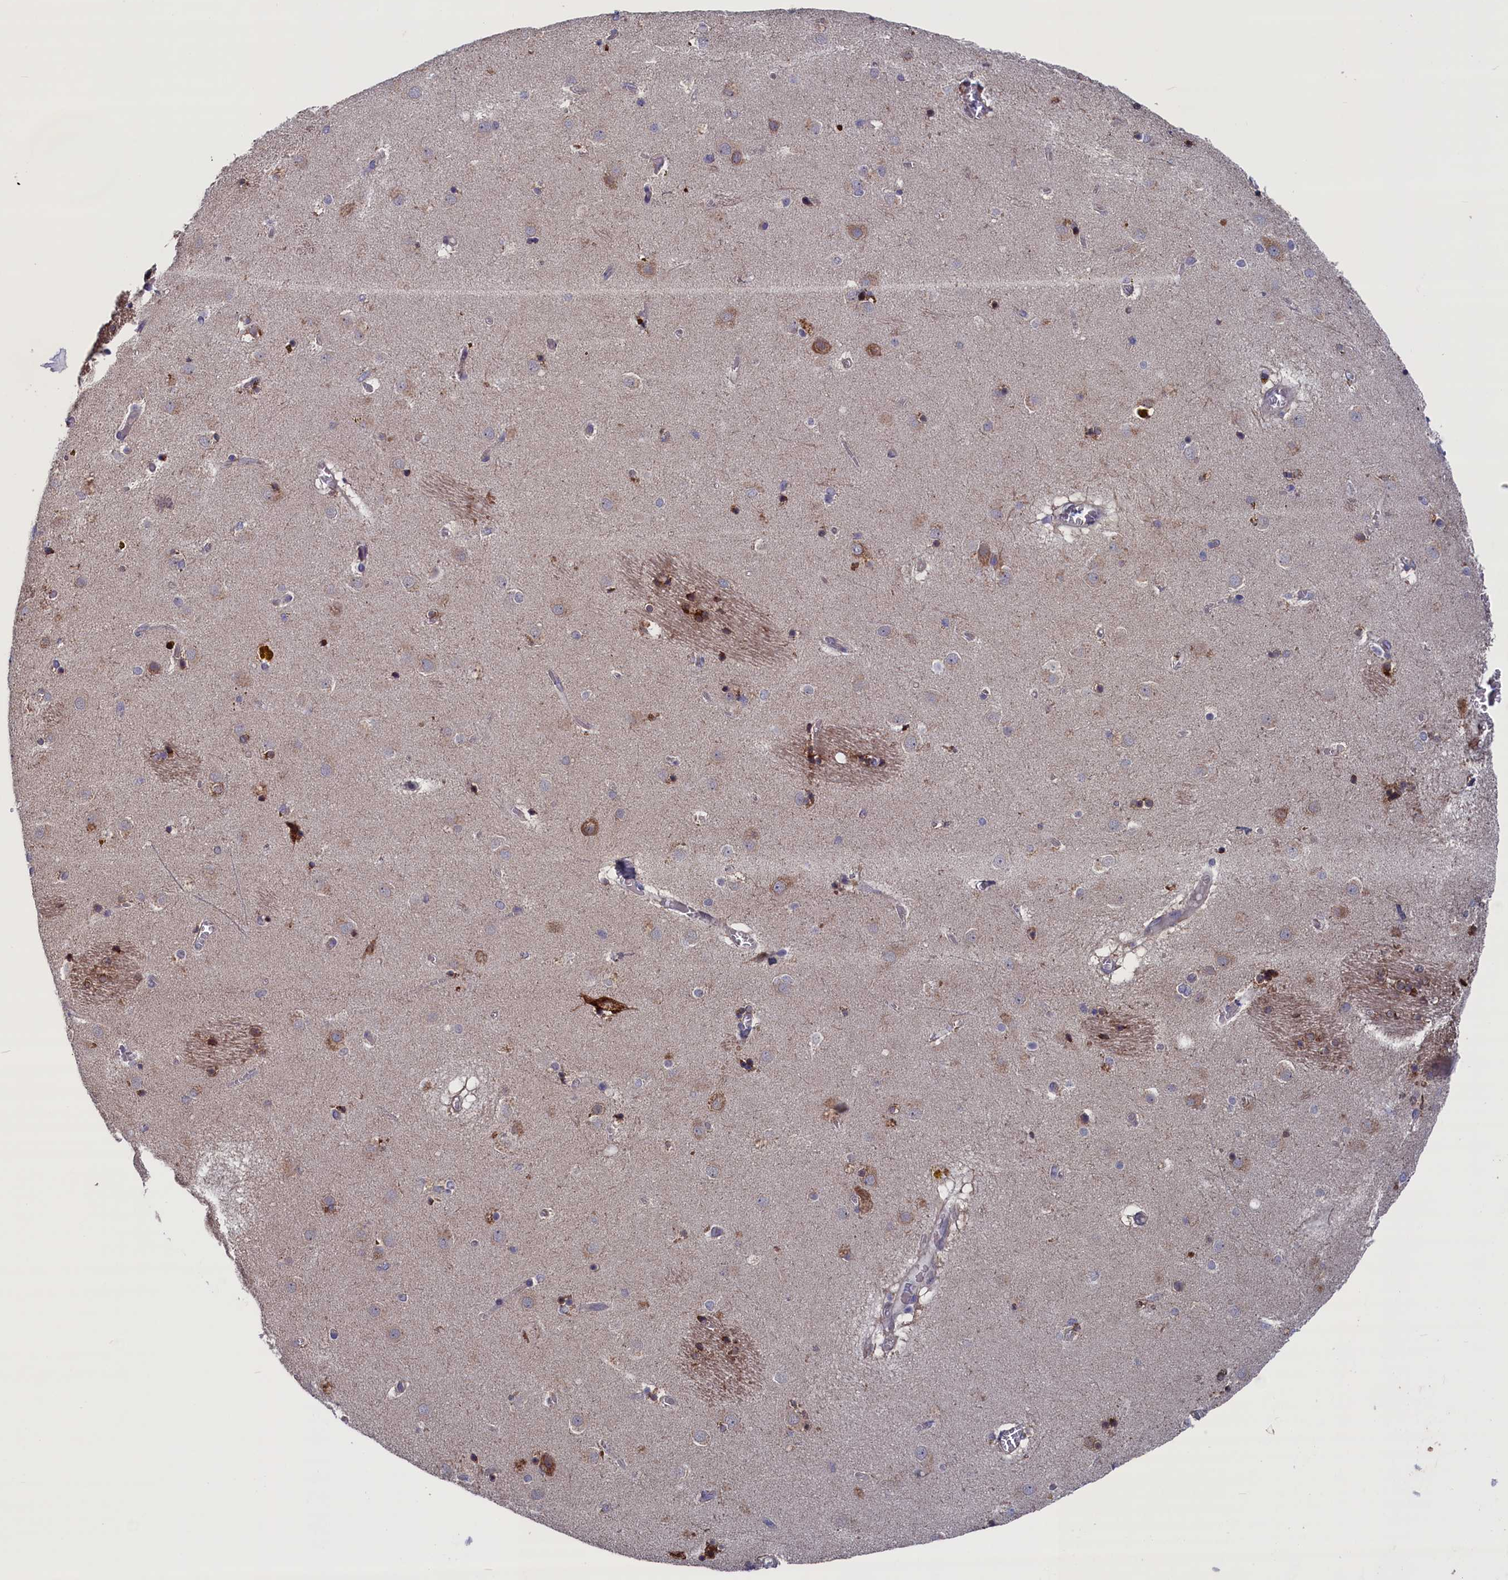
{"staining": {"intensity": "moderate", "quantity": "<25%", "location": "cytoplasmic/membranous"}, "tissue": "caudate", "cell_type": "Glial cells", "image_type": "normal", "snomed": [{"axis": "morphology", "description": "Normal tissue, NOS"}, {"axis": "topography", "description": "Lateral ventricle wall"}], "caption": "DAB immunohistochemical staining of benign caudate reveals moderate cytoplasmic/membranous protein expression in approximately <25% of glial cells.", "gene": "SPATA13", "patient": {"sex": "male", "age": 70}}